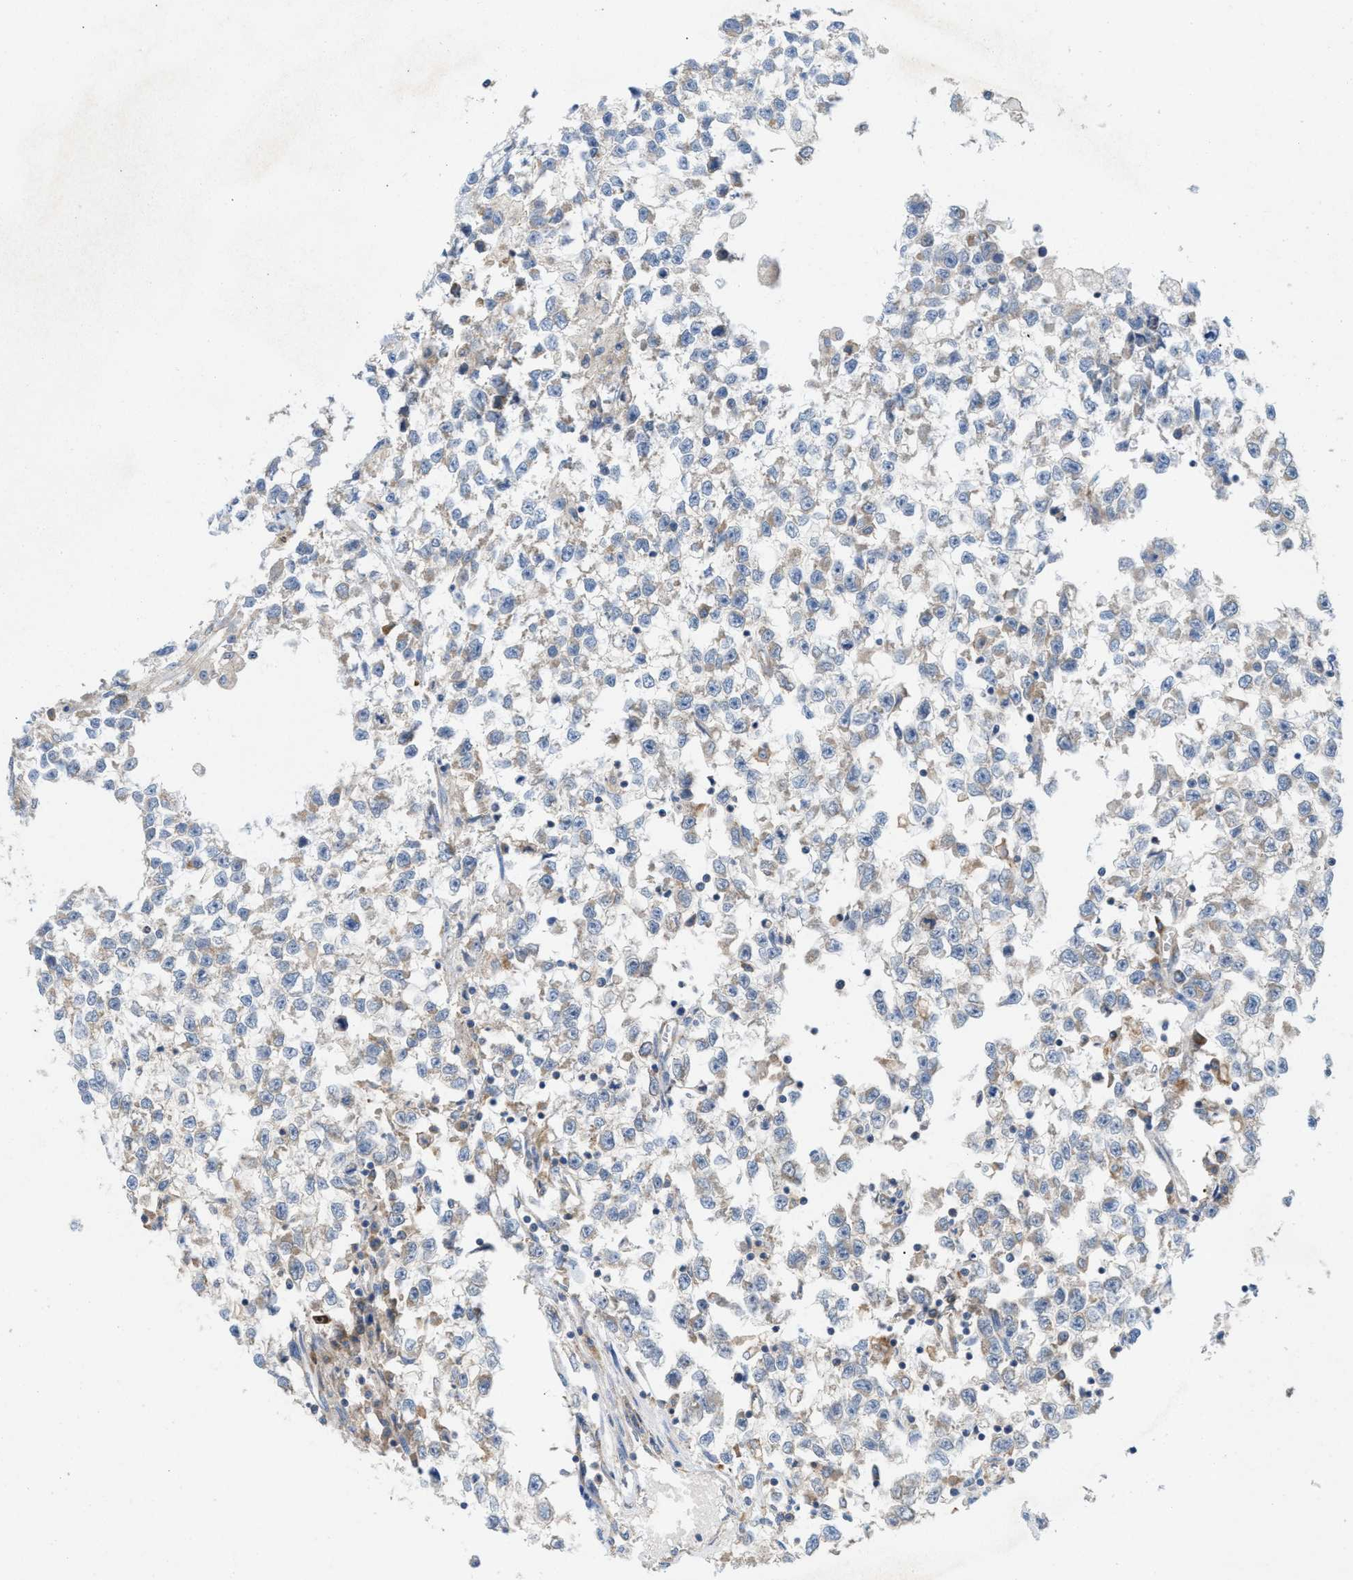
{"staining": {"intensity": "weak", "quantity": "<25%", "location": "cytoplasmic/membranous"}, "tissue": "testis cancer", "cell_type": "Tumor cells", "image_type": "cancer", "snomed": [{"axis": "morphology", "description": "Seminoma, NOS"}, {"axis": "morphology", "description": "Carcinoma, Embryonal, NOS"}, {"axis": "topography", "description": "Testis"}], "caption": "Immunohistochemical staining of human testis embryonal carcinoma exhibits no significant staining in tumor cells.", "gene": "DYNC2I1", "patient": {"sex": "male", "age": 51}}